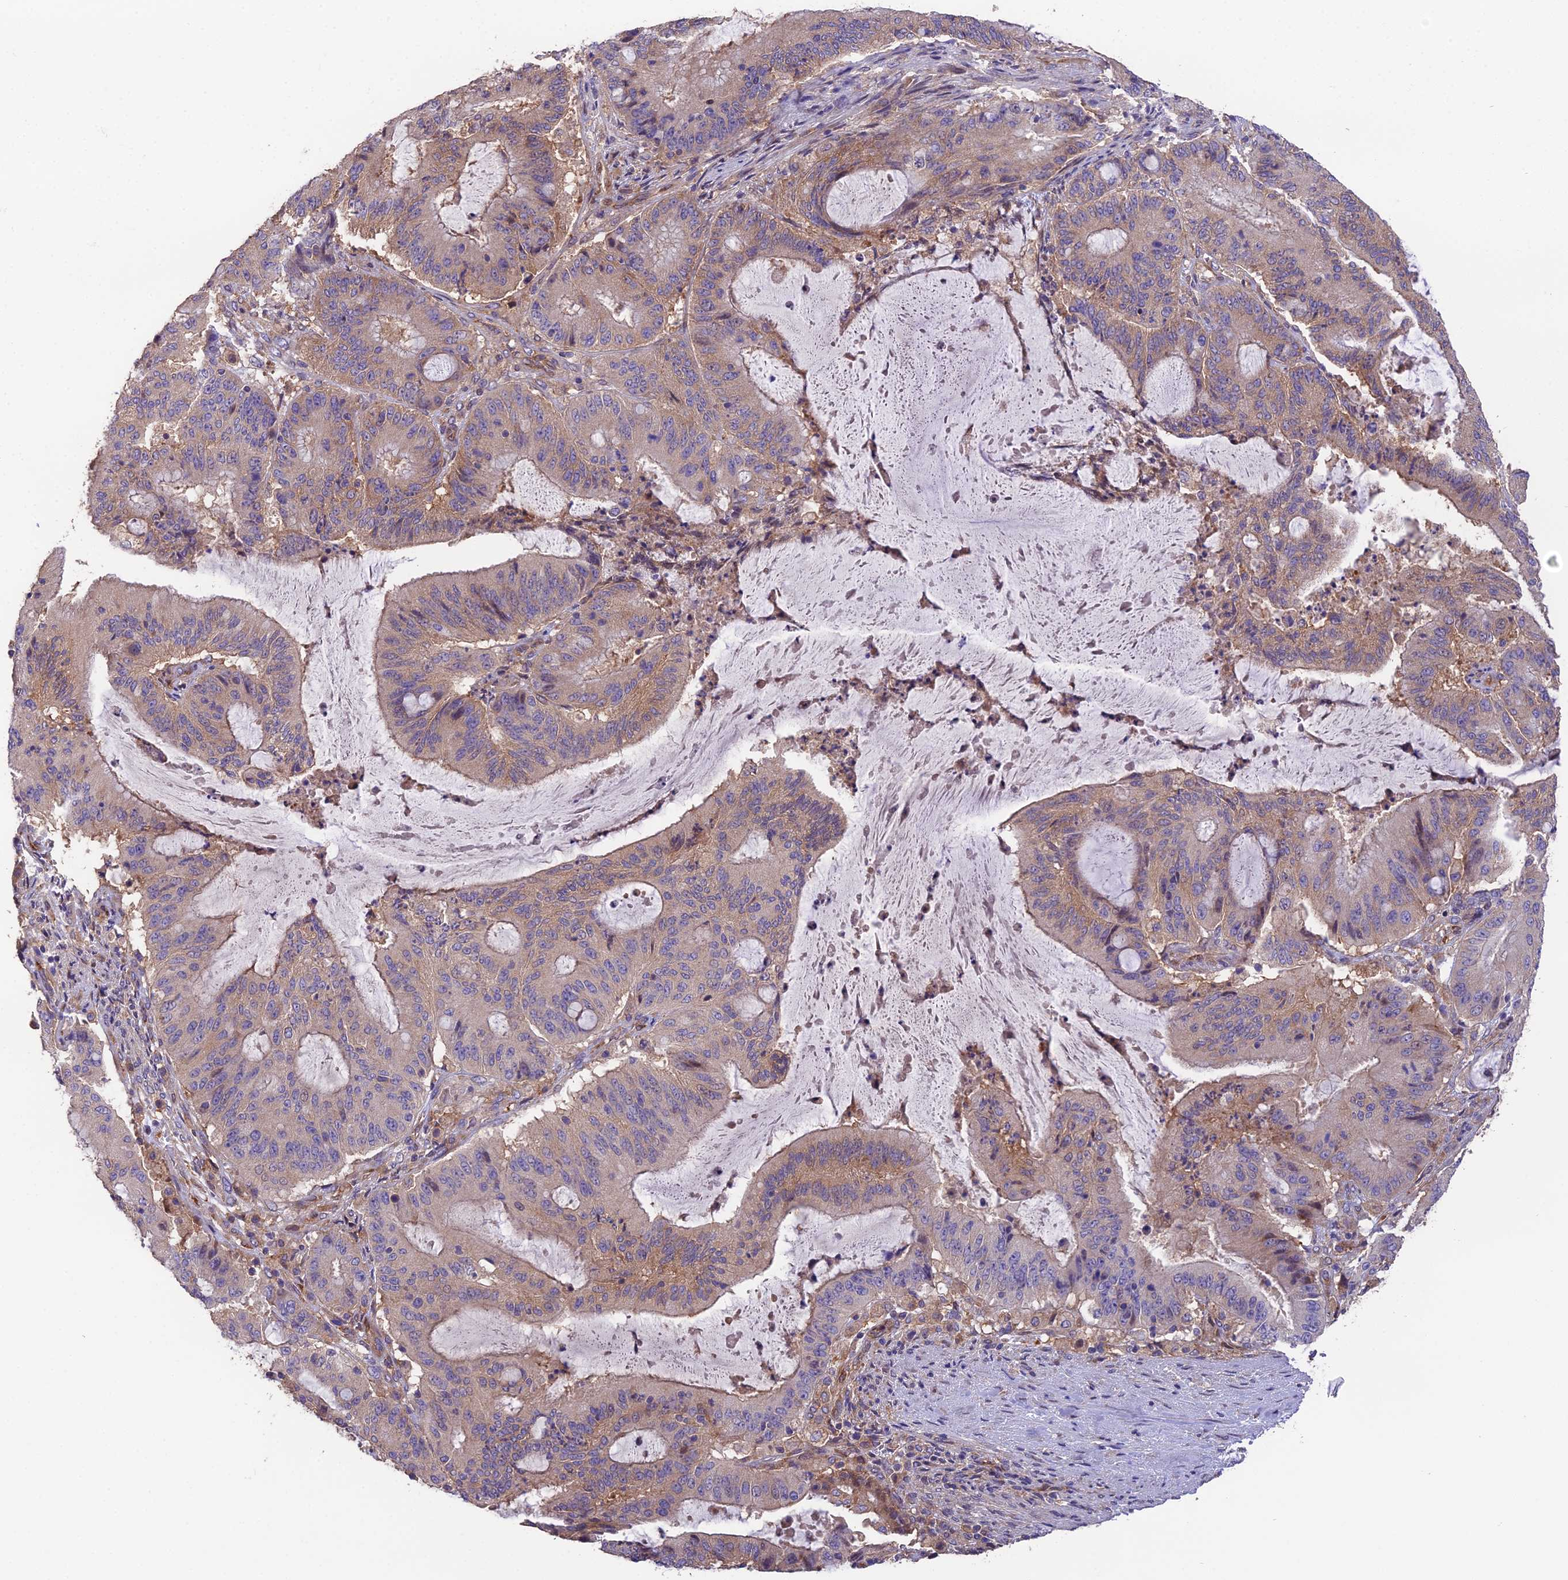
{"staining": {"intensity": "moderate", "quantity": "25%-75%", "location": "cytoplasmic/membranous"}, "tissue": "liver cancer", "cell_type": "Tumor cells", "image_type": "cancer", "snomed": [{"axis": "morphology", "description": "Normal tissue, NOS"}, {"axis": "morphology", "description": "Cholangiocarcinoma"}, {"axis": "topography", "description": "Liver"}, {"axis": "topography", "description": "Peripheral nerve tissue"}], "caption": "Immunohistochemistry (IHC) of liver cancer displays medium levels of moderate cytoplasmic/membranous staining in approximately 25%-75% of tumor cells.", "gene": "BLOC1S4", "patient": {"sex": "female", "age": 73}}